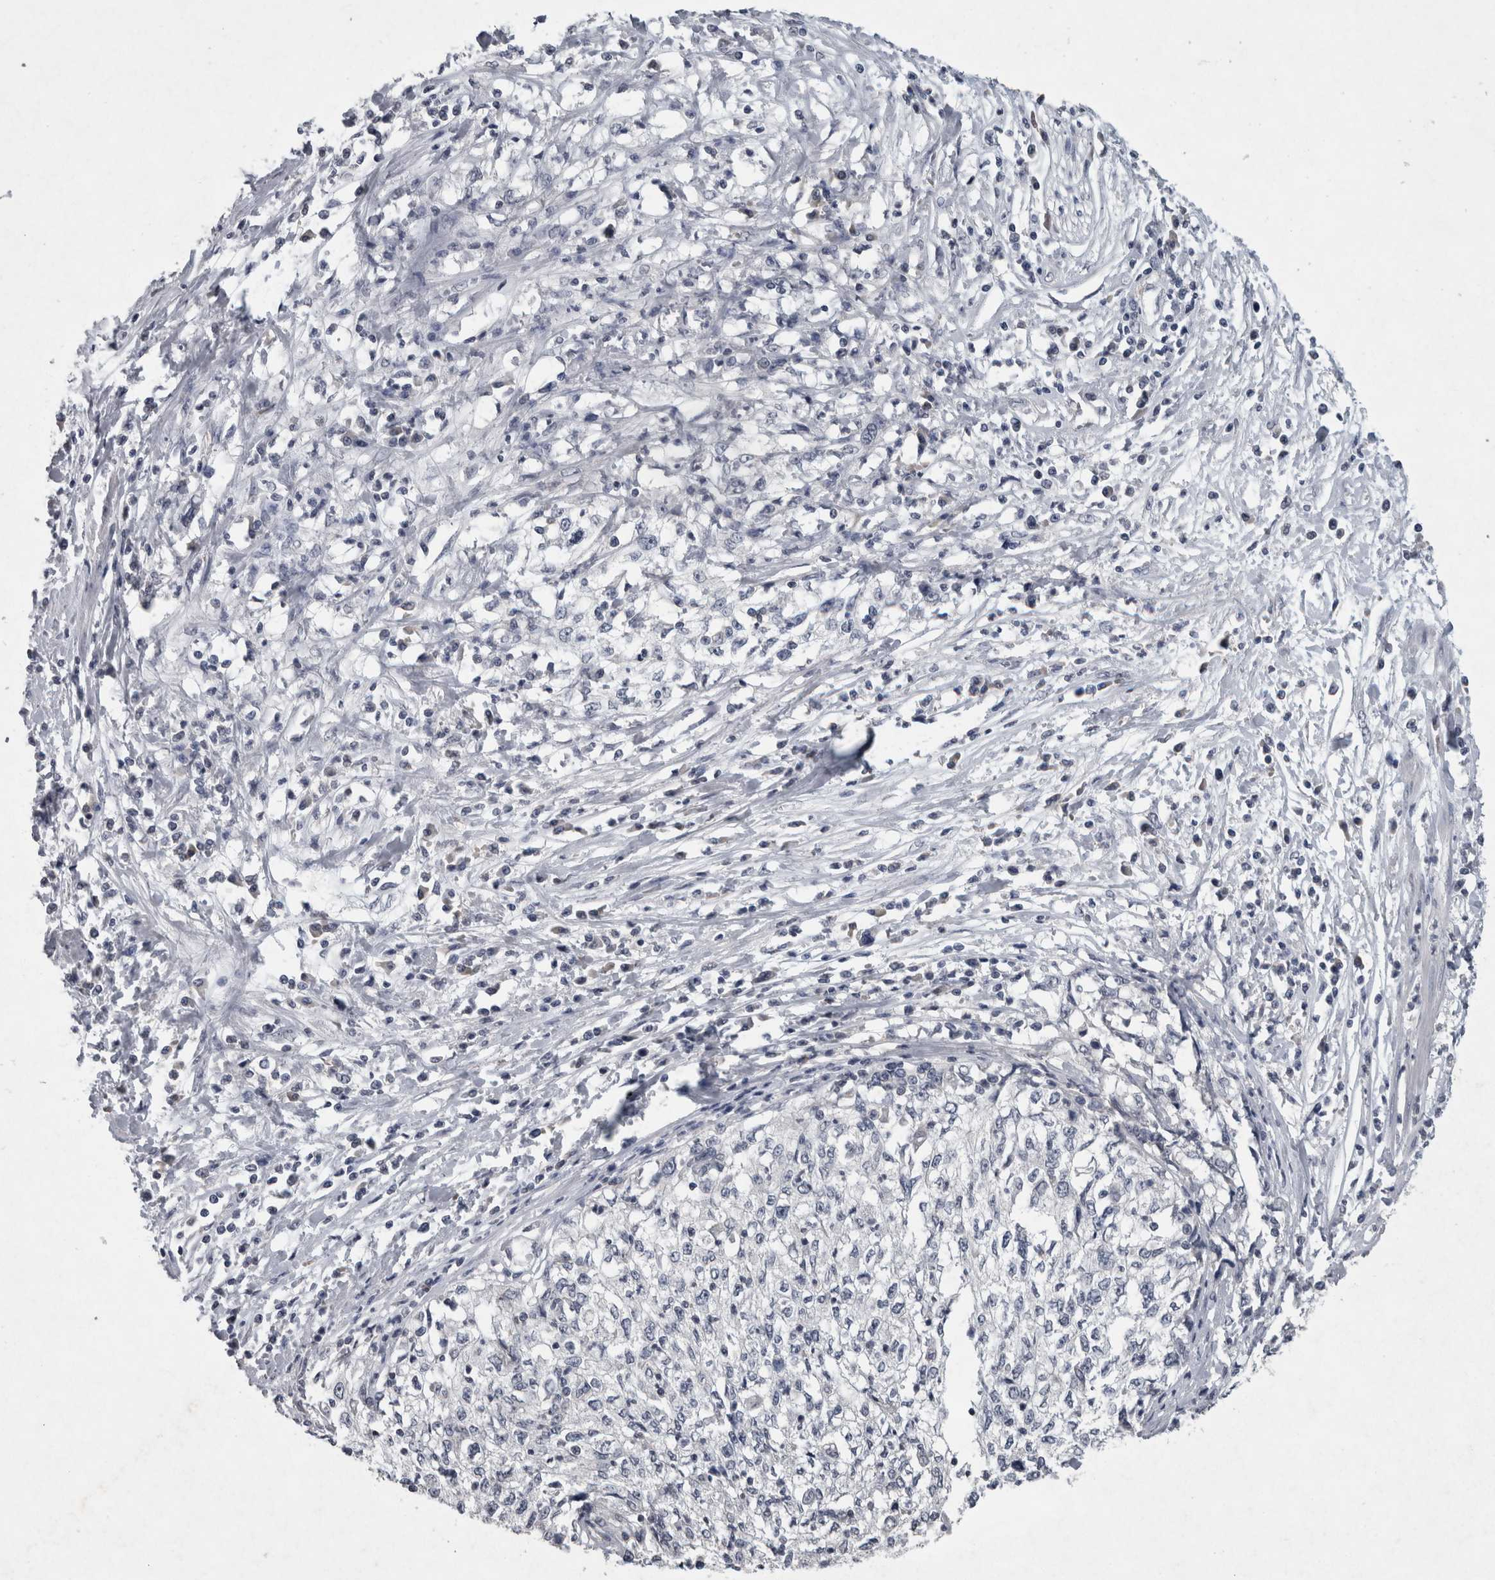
{"staining": {"intensity": "negative", "quantity": "none", "location": "none"}, "tissue": "cervical cancer", "cell_type": "Tumor cells", "image_type": "cancer", "snomed": [{"axis": "morphology", "description": "Squamous cell carcinoma, NOS"}, {"axis": "topography", "description": "Cervix"}], "caption": "The histopathology image reveals no significant staining in tumor cells of cervical cancer (squamous cell carcinoma).", "gene": "WNT7A", "patient": {"sex": "female", "age": 57}}